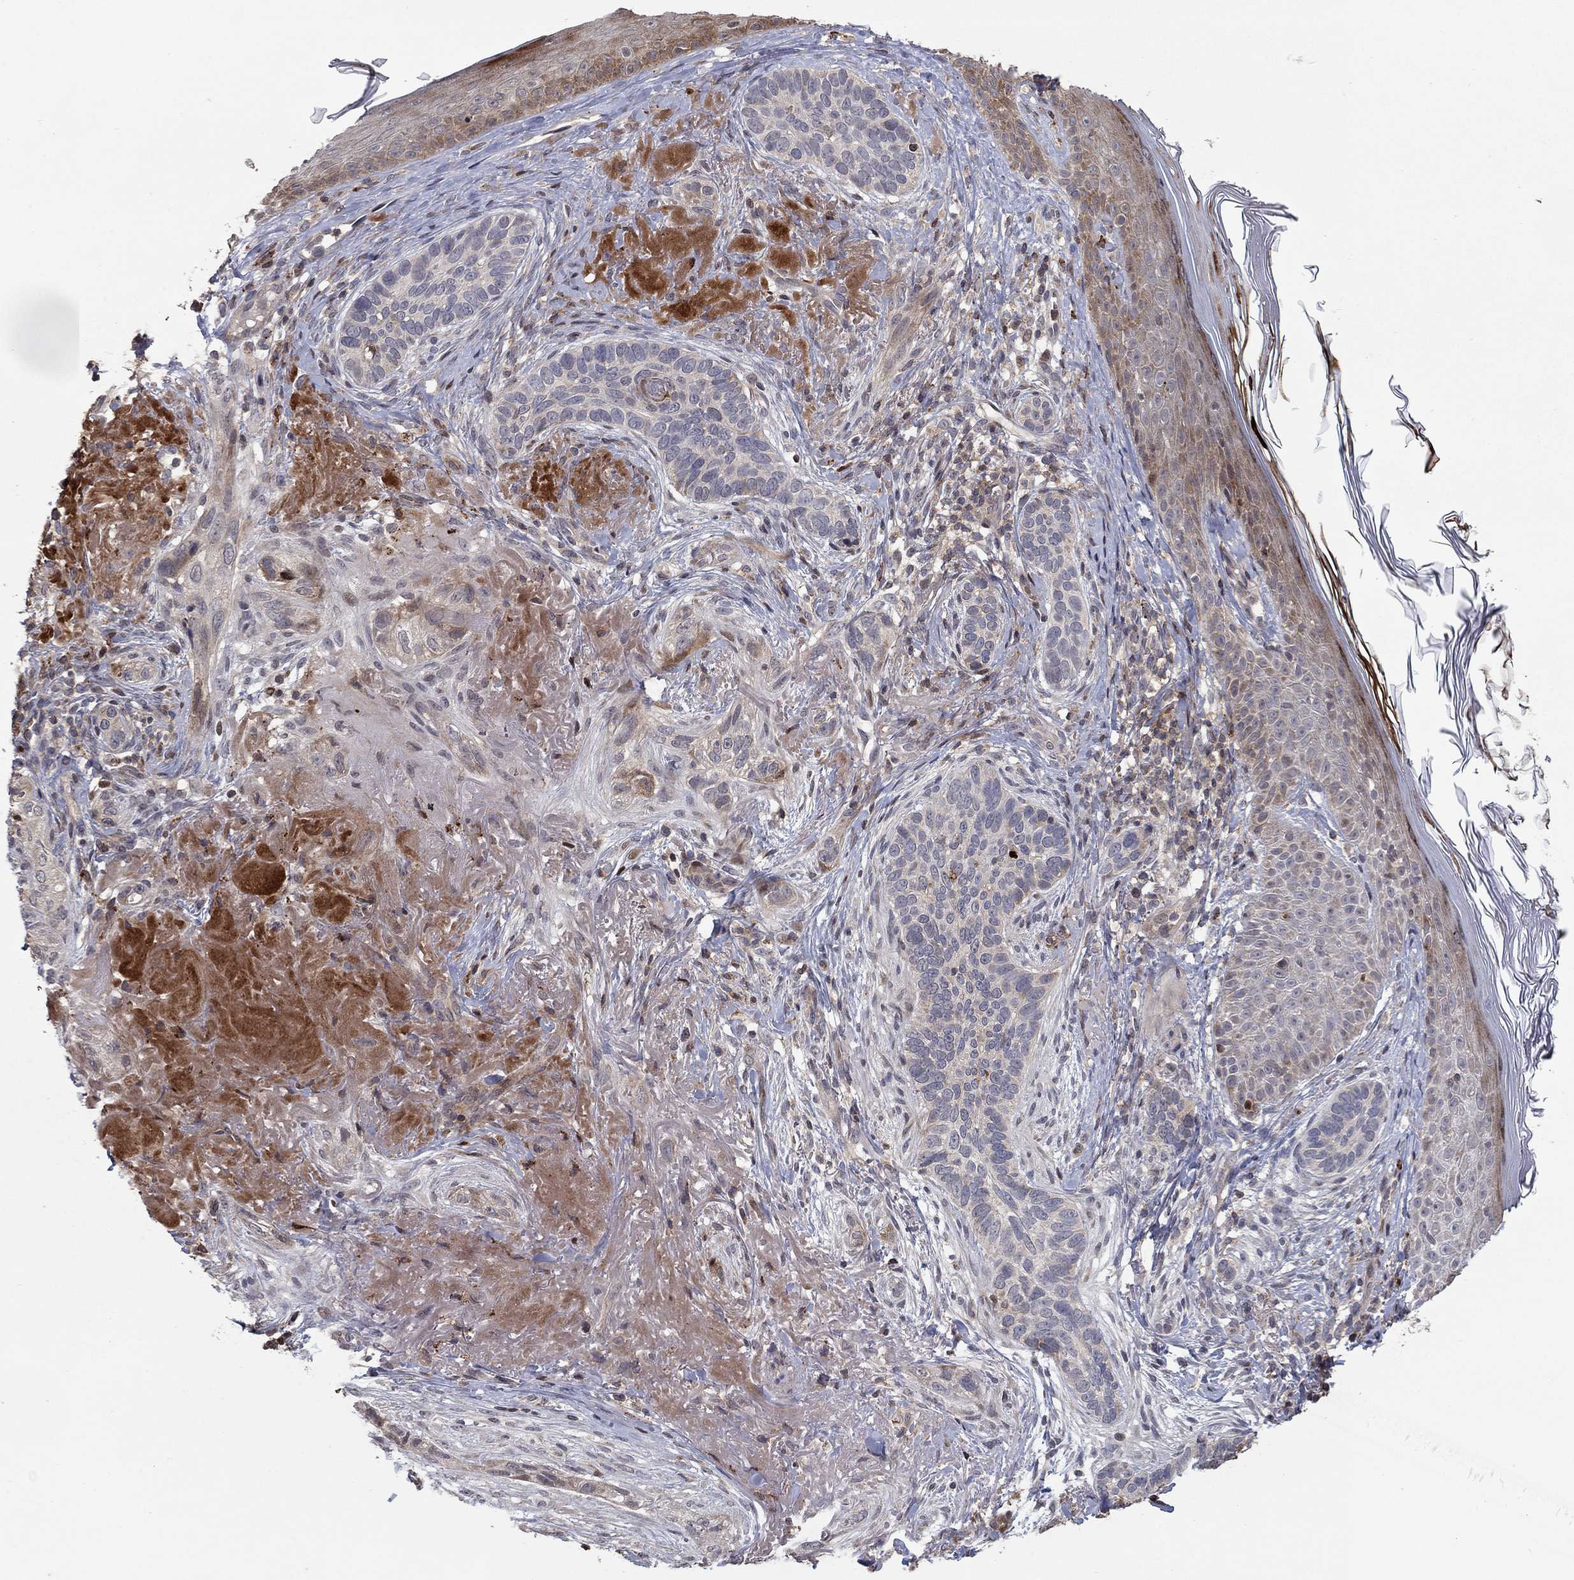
{"staining": {"intensity": "moderate", "quantity": "<25%", "location": "cytoplasmic/membranous"}, "tissue": "skin cancer", "cell_type": "Tumor cells", "image_type": "cancer", "snomed": [{"axis": "morphology", "description": "Basal cell carcinoma"}, {"axis": "topography", "description": "Skin"}], "caption": "A high-resolution micrograph shows IHC staining of skin cancer (basal cell carcinoma), which exhibits moderate cytoplasmic/membranous positivity in about <25% of tumor cells.", "gene": "LPCAT4", "patient": {"sex": "male", "age": 91}}